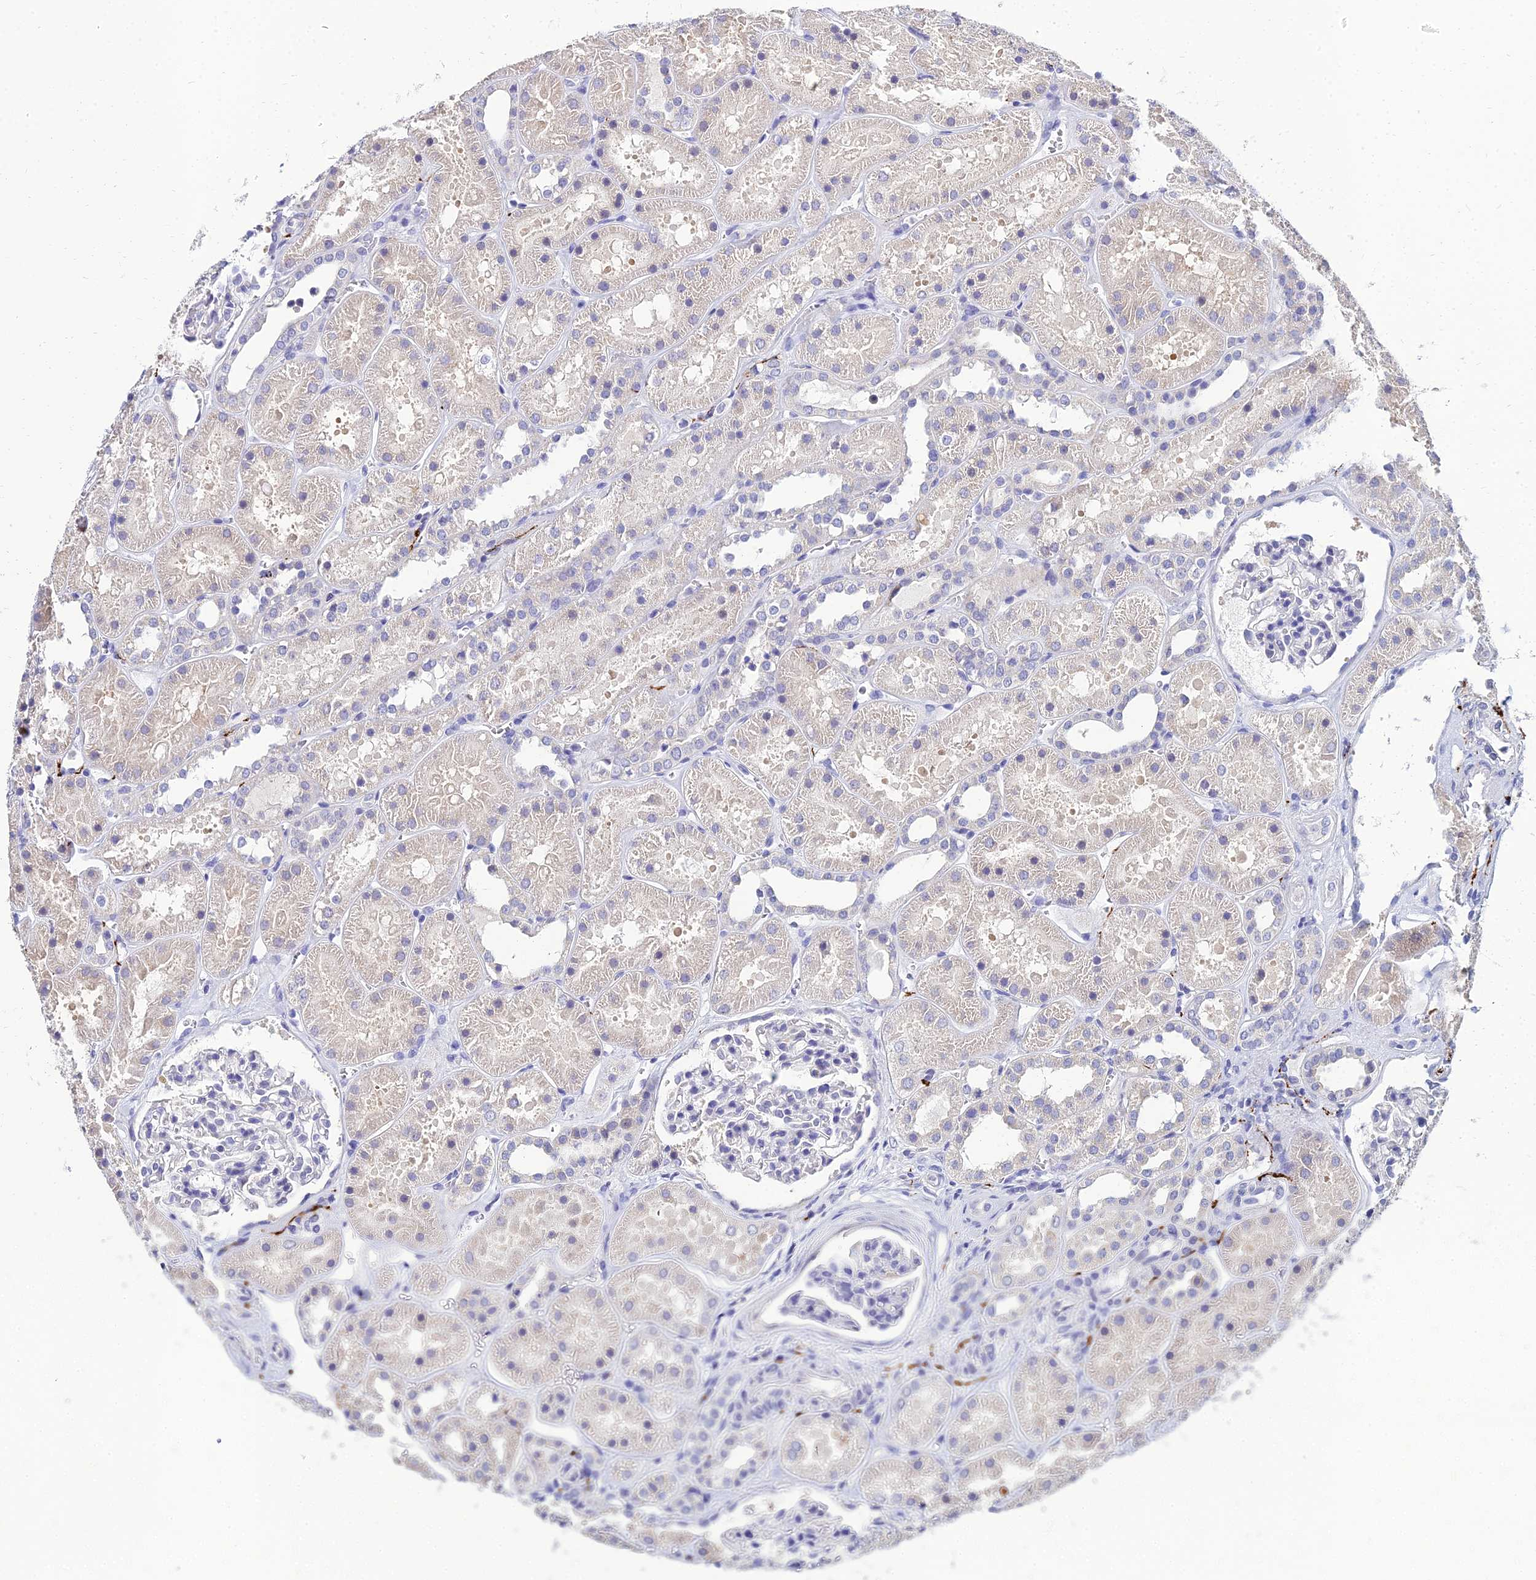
{"staining": {"intensity": "negative", "quantity": "none", "location": "none"}, "tissue": "kidney", "cell_type": "Cells in glomeruli", "image_type": "normal", "snomed": [{"axis": "morphology", "description": "Normal tissue, NOS"}, {"axis": "topography", "description": "Kidney"}], "caption": "This micrograph is of unremarkable kidney stained with IHC to label a protein in brown with the nuclei are counter-stained blue. There is no positivity in cells in glomeruli.", "gene": "NPY", "patient": {"sex": "female", "age": 41}}